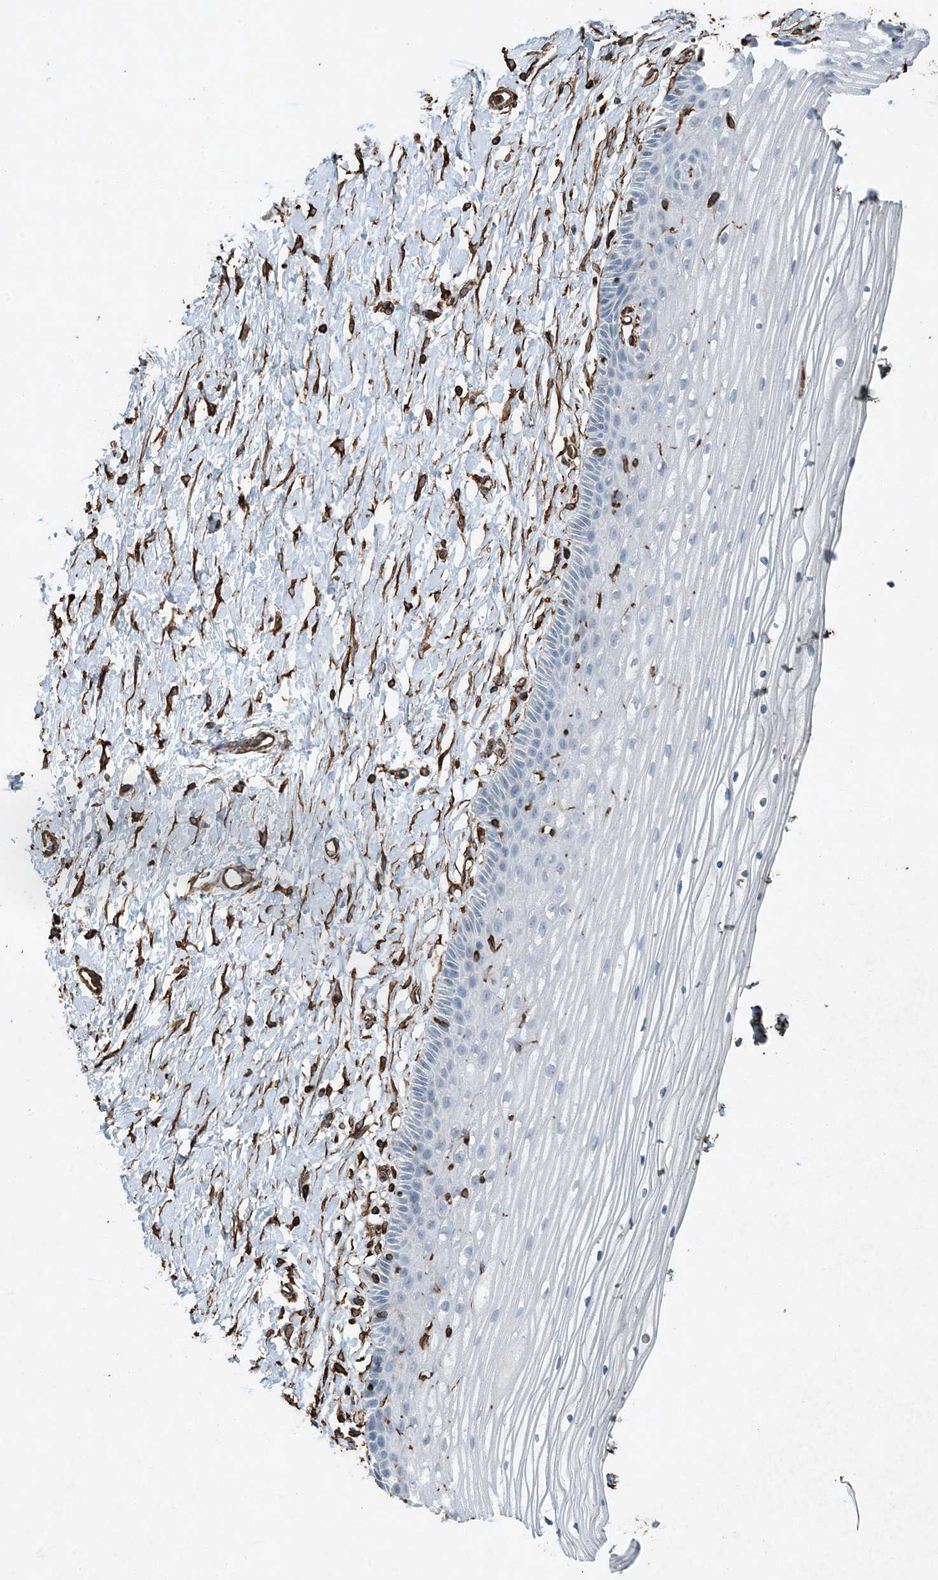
{"staining": {"intensity": "negative", "quantity": "none", "location": "none"}, "tissue": "vagina", "cell_type": "Squamous epithelial cells", "image_type": "normal", "snomed": [{"axis": "morphology", "description": "Normal tissue, NOS"}, {"axis": "topography", "description": "Vagina"}, {"axis": "topography", "description": "Cervix"}], "caption": "A histopathology image of vagina stained for a protein exhibits no brown staining in squamous epithelial cells. Nuclei are stained in blue.", "gene": "RYK", "patient": {"sex": "female", "age": 40}}